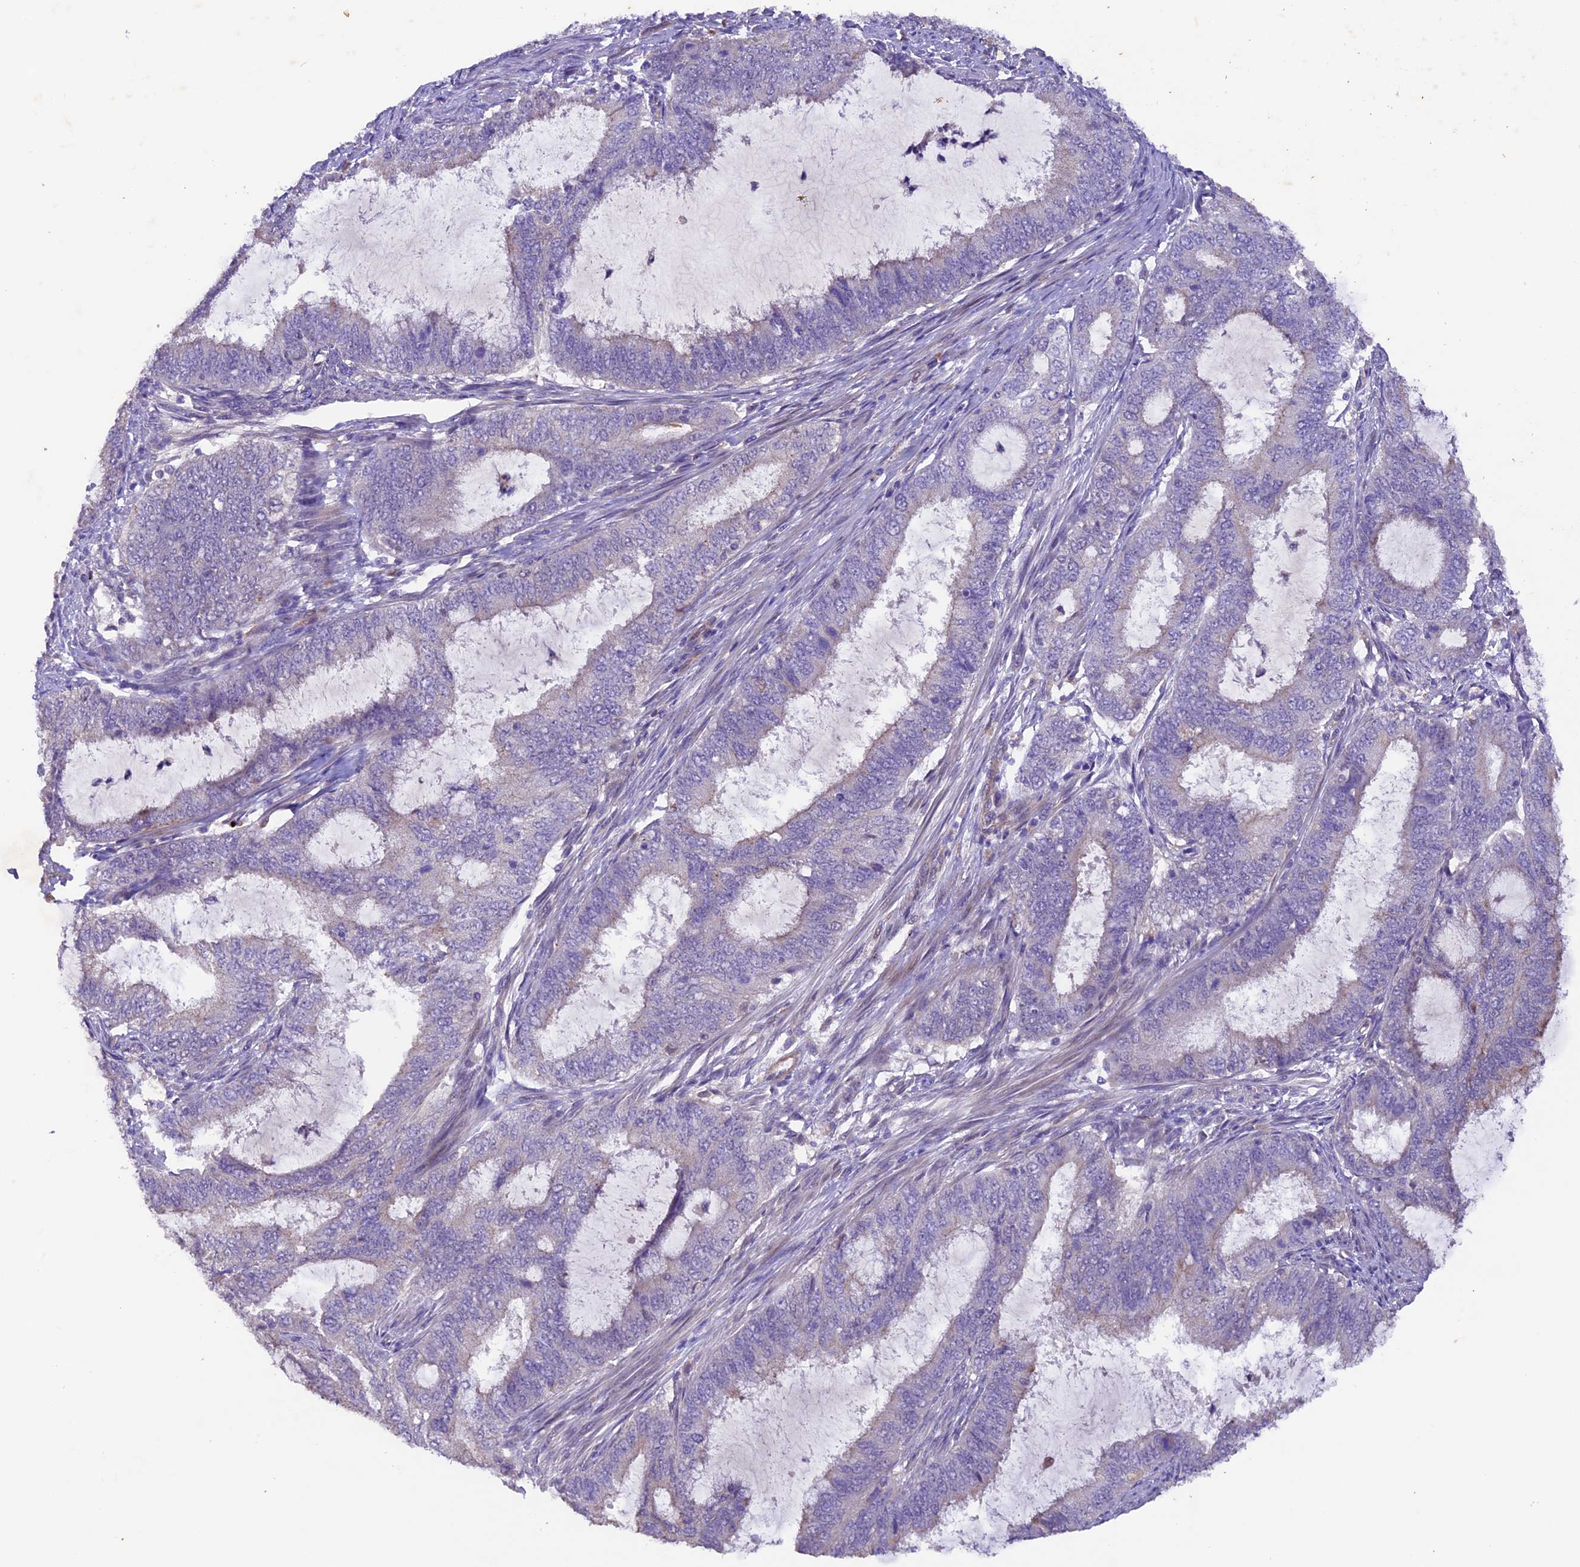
{"staining": {"intensity": "negative", "quantity": "none", "location": "none"}, "tissue": "endometrial cancer", "cell_type": "Tumor cells", "image_type": "cancer", "snomed": [{"axis": "morphology", "description": "Adenocarcinoma, NOS"}, {"axis": "topography", "description": "Endometrium"}], "caption": "Immunohistochemistry histopathology image of neoplastic tissue: human adenocarcinoma (endometrial) stained with DAB reveals no significant protein staining in tumor cells. Nuclei are stained in blue.", "gene": "NCK2", "patient": {"sex": "female", "age": 51}}